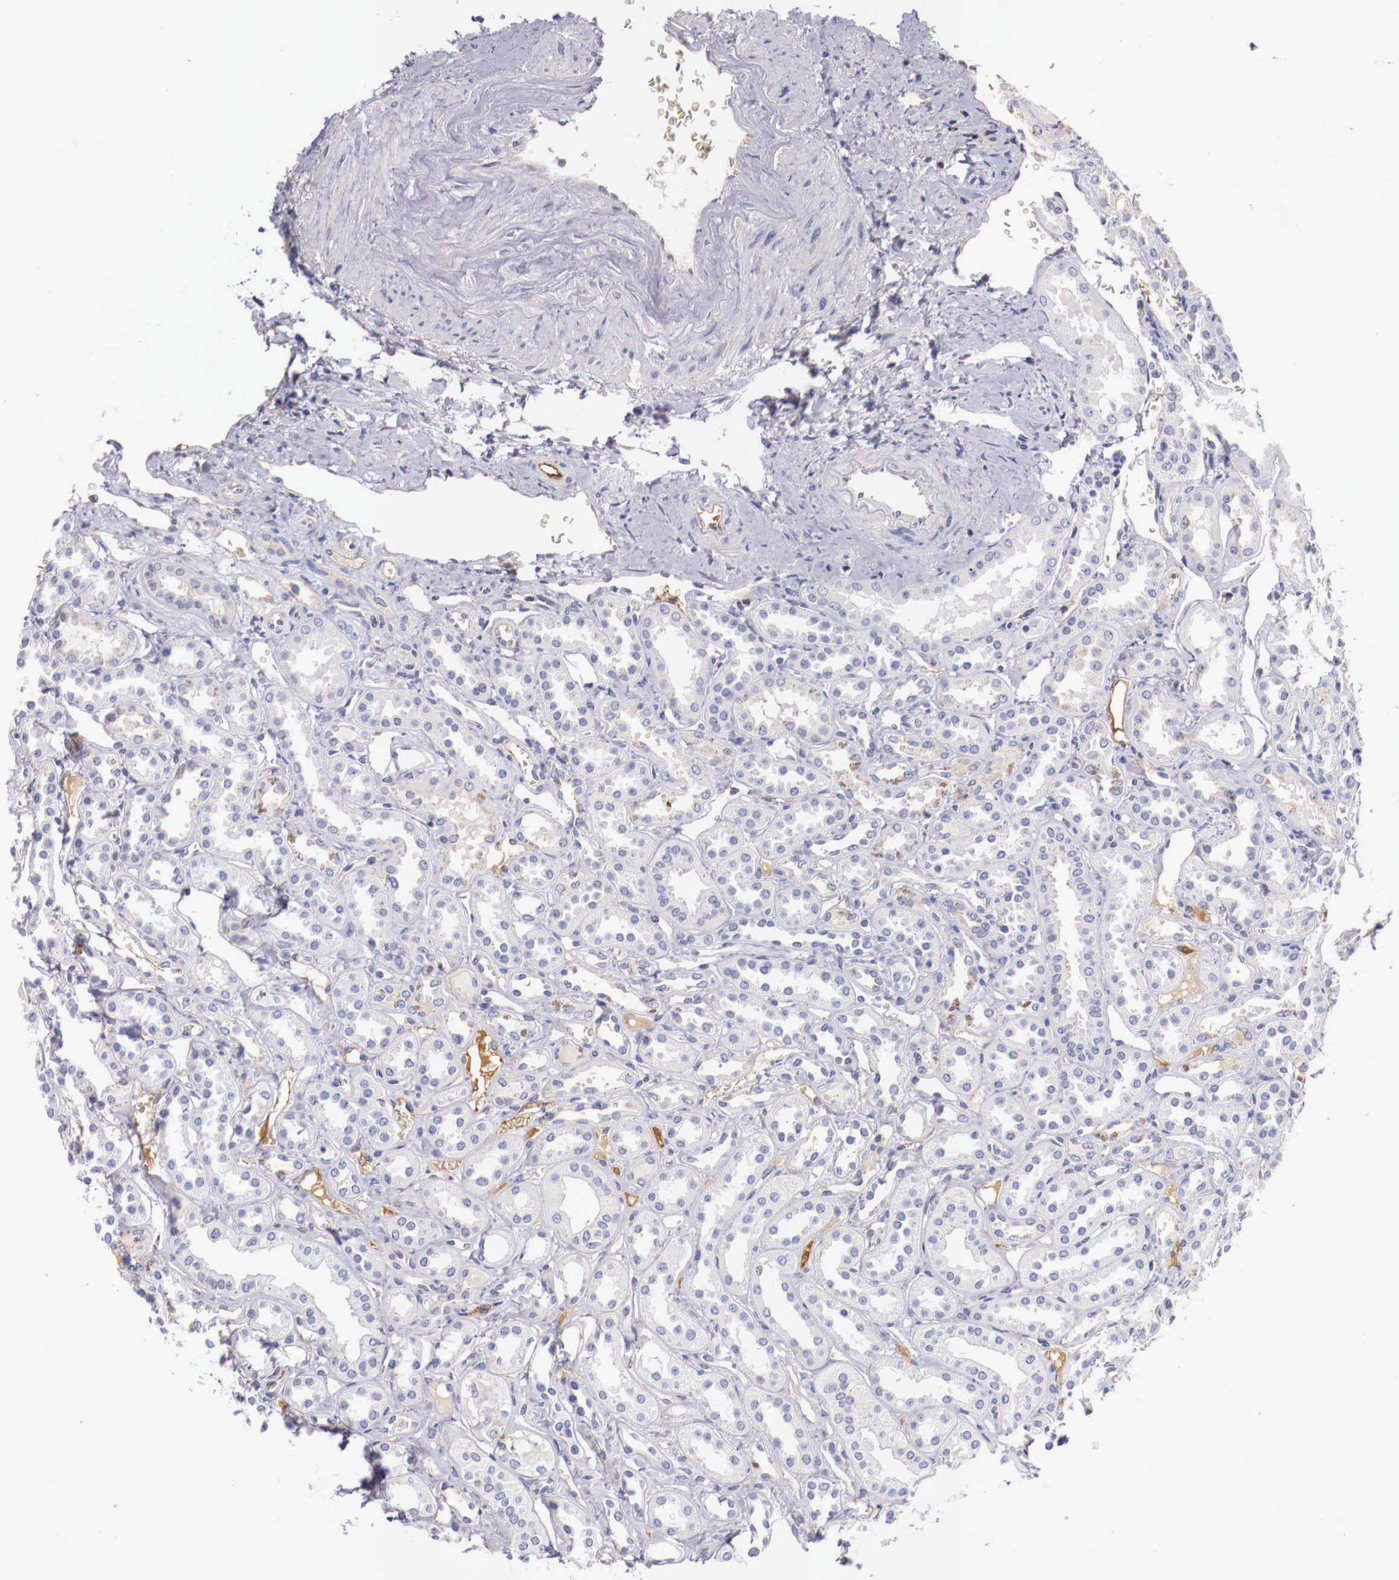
{"staining": {"intensity": "negative", "quantity": "none", "location": "none"}, "tissue": "kidney", "cell_type": "Cells in glomeruli", "image_type": "normal", "snomed": [{"axis": "morphology", "description": "Normal tissue, NOS"}, {"axis": "topography", "description": "Kidney"}], "caption": "IHC of normal kidney demonstrates no staining in cells in glomeruli.", "gene": "PITPNA", "patient": {"sex": "female", "age": 52}}